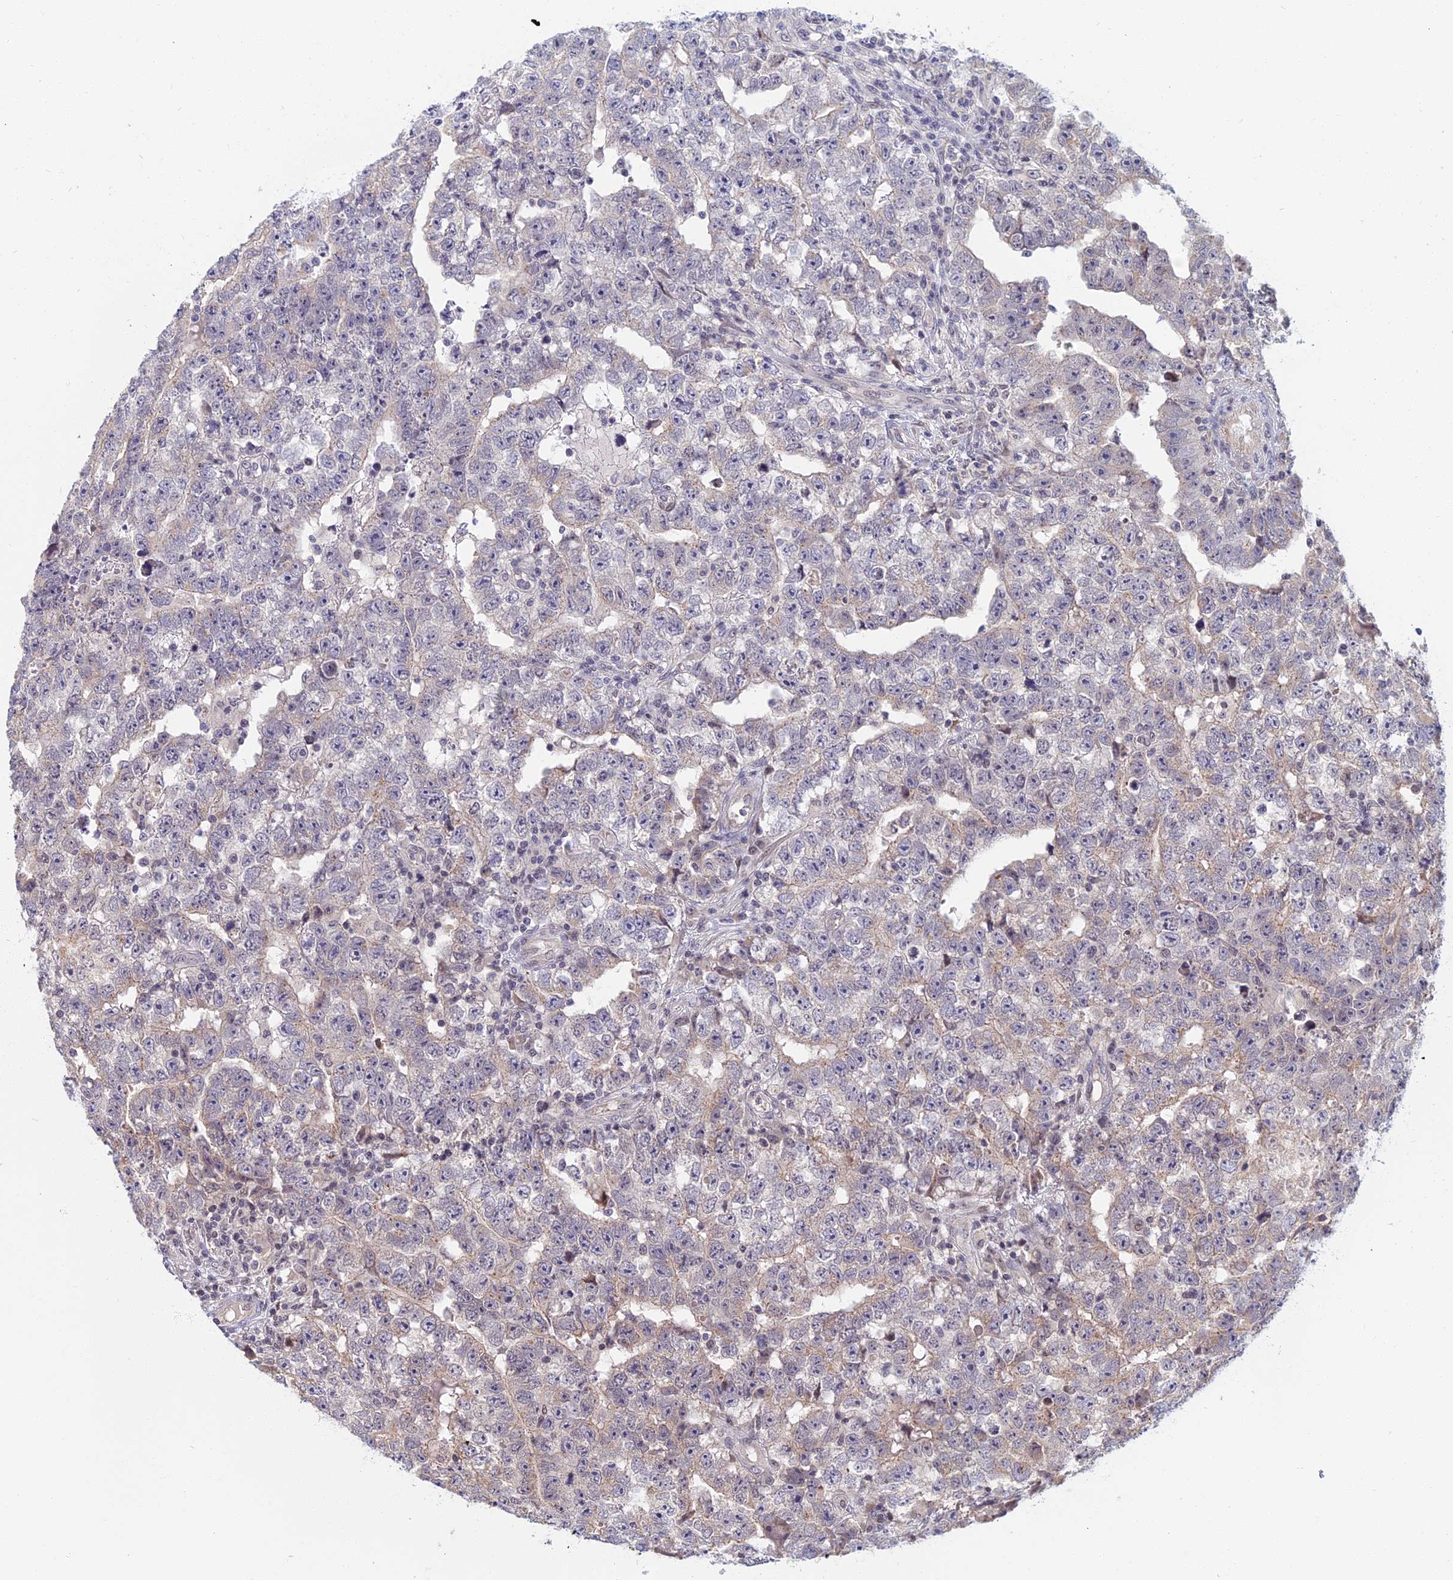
{"staining": {"intensity": "negative", "quantity": "none", "location": "none"}, "tissue": "testis cancer", "cell_type": "Tumor cells", "image_type": "cancer", "snomed": [{"axis": "morphology", "description": "Carcinoma, Embryonal, NOS"}, {"axis": "topography", "description": "Testis"}], "caption": "Tumor cells are negative for protein expression in human testis embryonal carcinoma.", "gene": "CCDC113", "patient": {"sex": "male", "age": 25}}